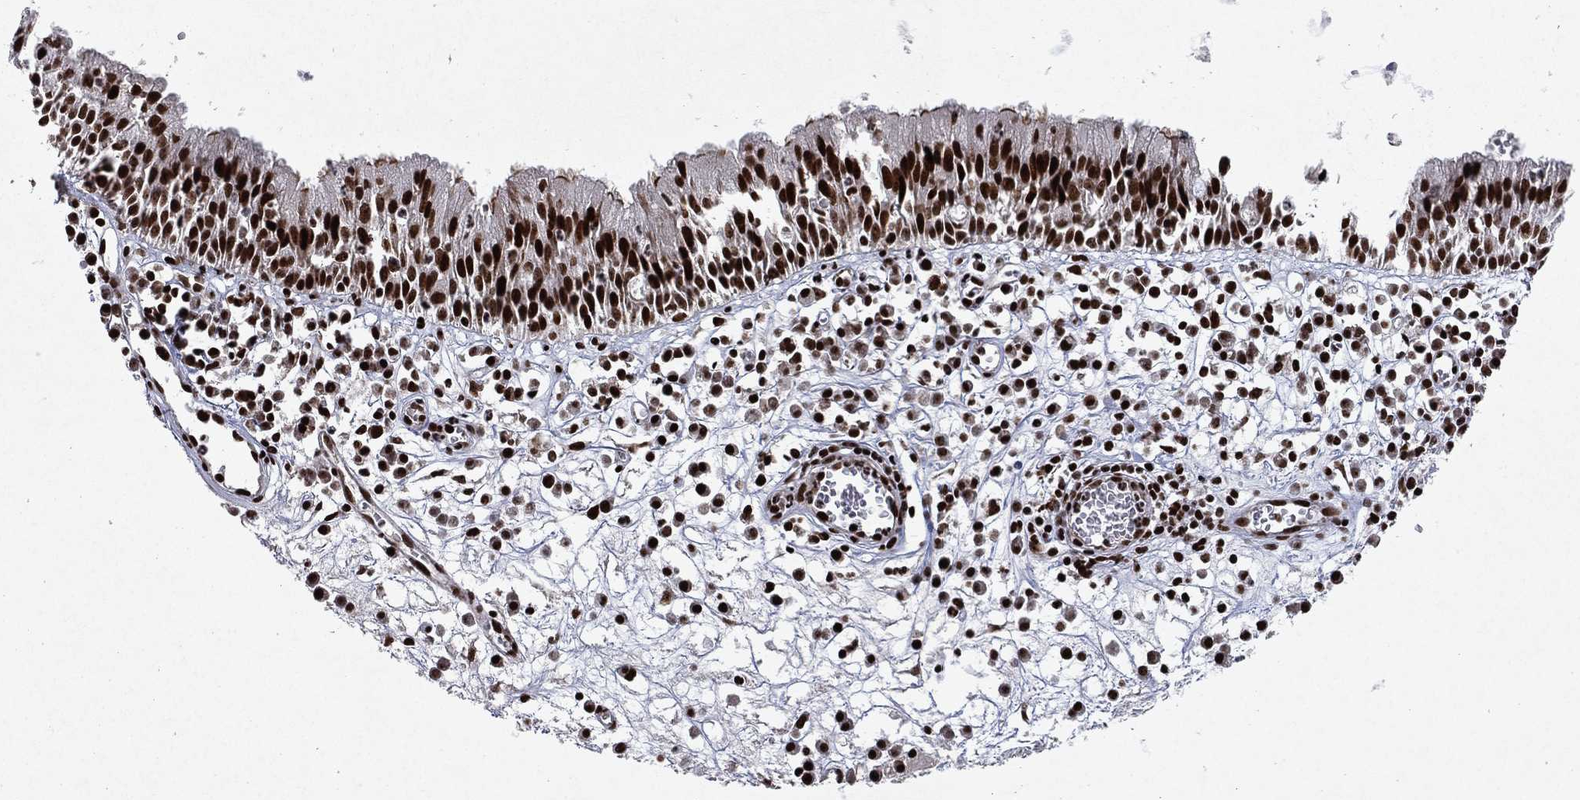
{"staining": {"intensity": "strong", "quantity": ">75%", "location": "nuclear"}, "tissue": "nasopharynx", "cell_type": "Respiratory epithelial cells", "image_type": "normal", "snomed": [{"axis": "morphology", "description": "Normal tissue, NOS"}, {"axis": "topography", "description": "Nasopharynx"}], "caption": "Strong nuclear protein positivity is present in approximately >75% of respiratory epithelial cells in nasopharynx. Nuclei are stained in blue.", "gene": "RTF1", "patient": {"sex": "female", "age": 77}}